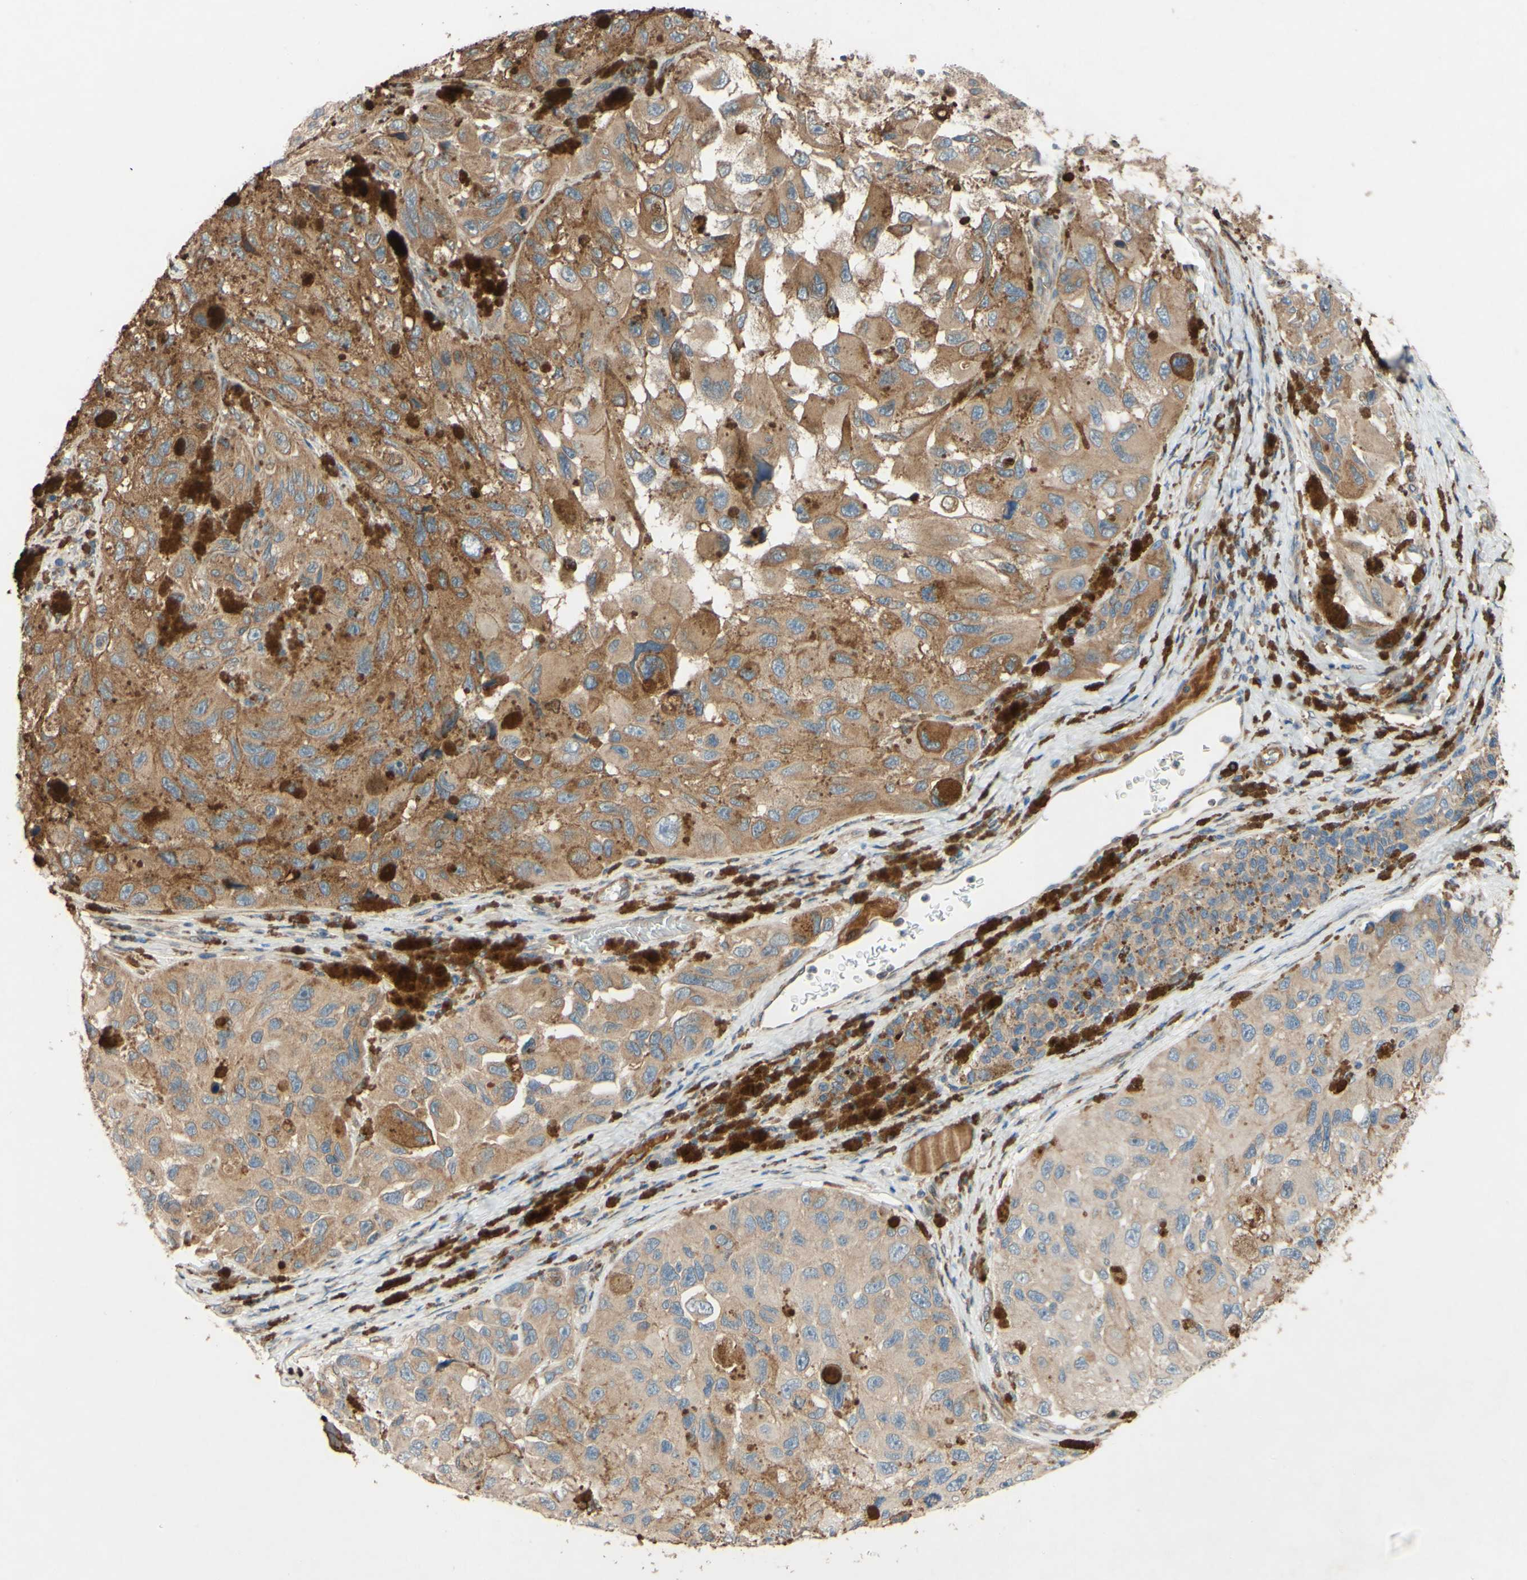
{"staining": {"intensity": "moderate", "quantity": "25%-75%", "location": "cytoplasmic/membranous"}, "tissue": "melanoma", "cell_type": "Tumor cells", "image_type": "cancer", "snomed": [{"axis": "morphology", "description": "Malignant melanoma, NOS"}, {"axis": "topography", "description": "Skin"}], "caption": "Melanoma tissue exhibits moderate cytoplasmic/membranous positivity in about 25%-75% of tumor cells, visualized by immunohistochemistry.", "gene": "PTPRU", "patient": {"sex": "female", "age": 73}}